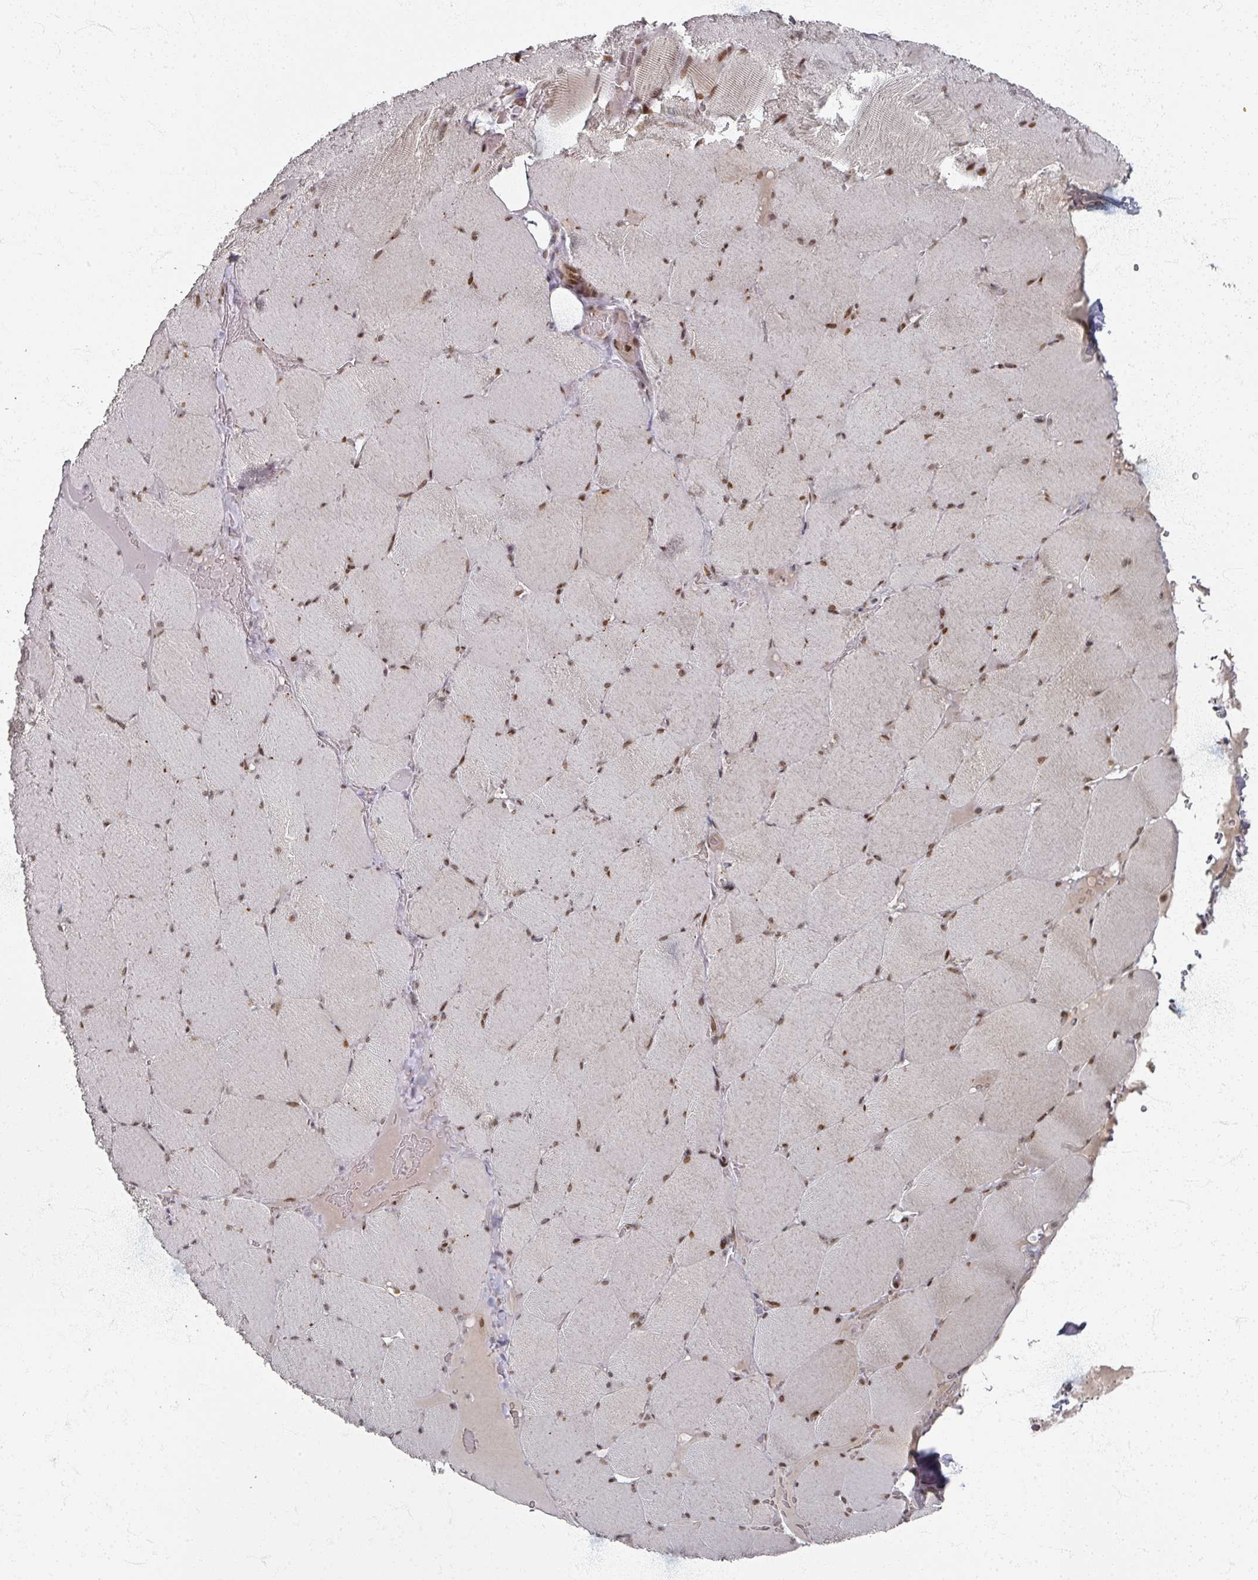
{"staining": {"intensity": "moderate", "quantity": ">75%", "location": "cytoplasmic/membranous,nuclear"}, "tissue": "skeletal muscle", "cell_type": "Myocytes", "image_type": "normal", "snomed": [{"axis": "morphology", "description": "Normal tissue, NOS"}, {"axis": "topography", "description": "Skeletal muscle"}, {"axis": "topography", "description": "Head-Neck"}], "caption": "Skeletal muscle stained for a protein (brown) reveals moderate cytoplasmic/membranous,nuclear positive staining in approximately >75% of myocytes.", "gene": "PSKH1", "patient": {"sex": "male", "age": 66}}